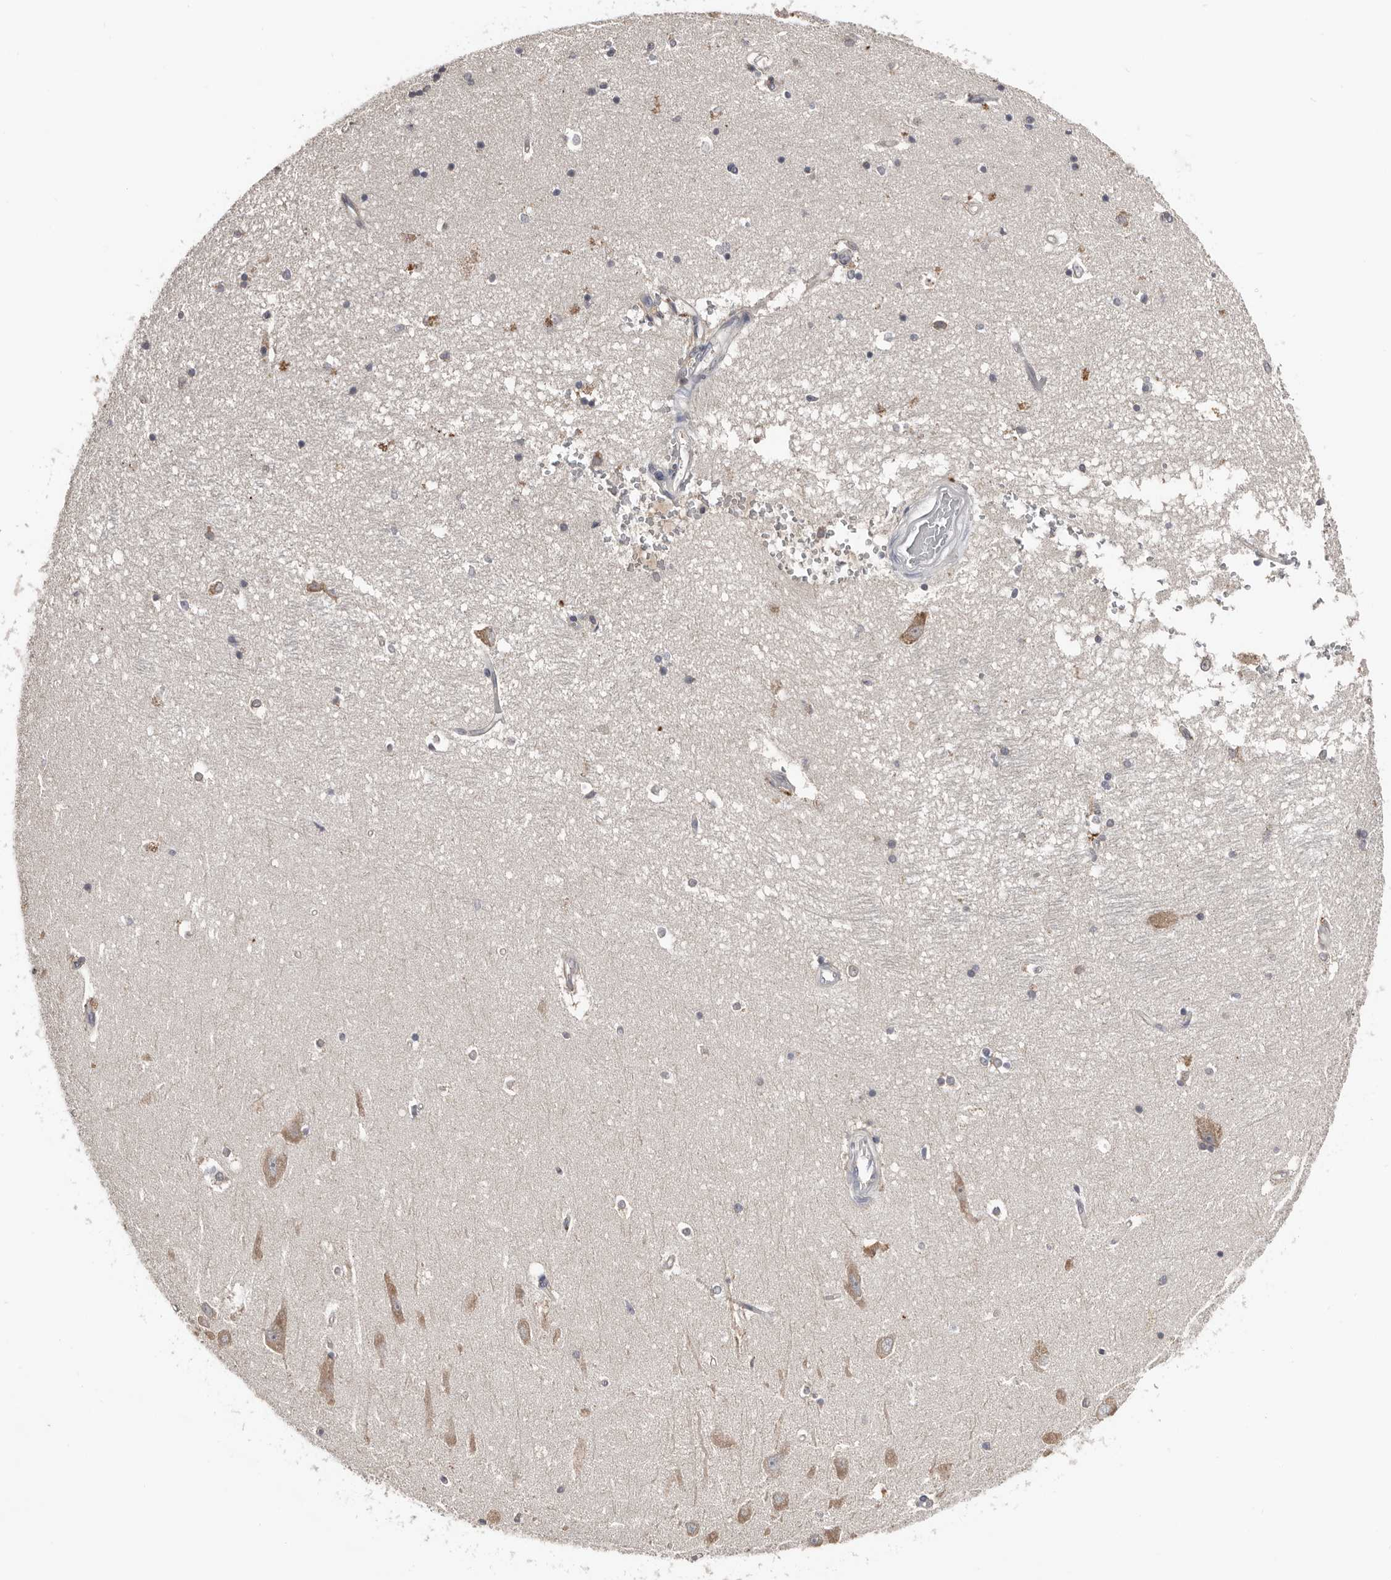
{"staining": {"intensity": "negative", "quantity": "none", "location": "none"}, "tissue": "hippocampus", "cell_type": "Glial cells", "image_type": "normal", "snomed": [{"axis": "morphology", "description": "Normal tissue, NOS"}, {"axis": "topography", "description": "Hippocampus"}], "caption": "High magnification brightfield microscopy of unremarkable hippocampus stained with DAB (brown) and counterstained with hematoxylin (blue): glial cells show no significant expression. (DAB immunohistochemistry (IHC) with hematoxylin counter stain).", "gene": "SLC39A2", "patient": {"sex": "male", "age": 45}}